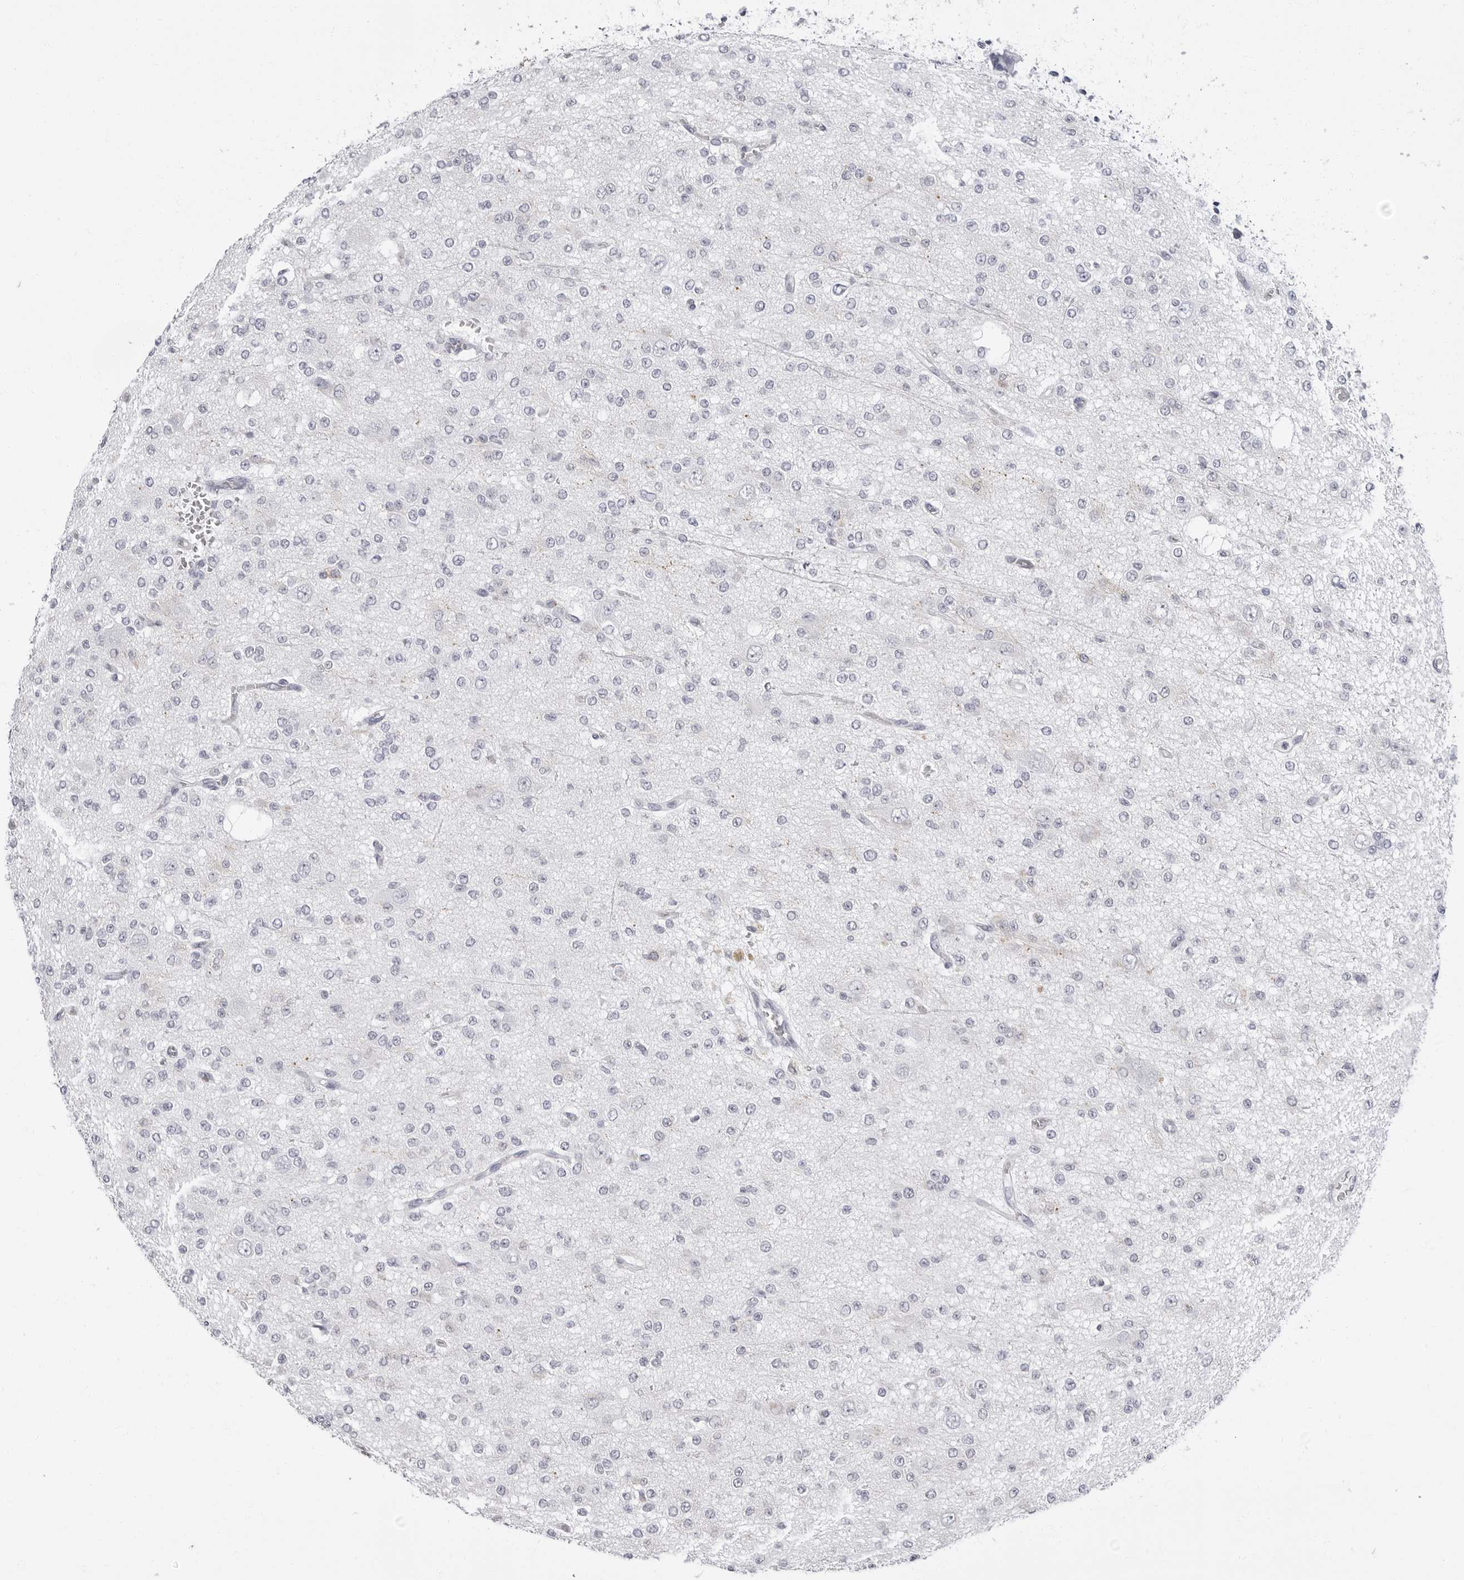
{"staining": {"intensity": "negative", "quantity": "none", "location": "none"}, "tissue": "glioma", "cell_type": "Tumor cells", "image_type": "cancer", "snomed": [{"axis": "morphology", "description": "Glioma, malignant, Low grade"}, {"axis": "topography", "description": "Brain"}], "caption": "Immunohistochemistry (IHC) of glioma displays no positivity in tumor cells.", "gene": "ERICH3", "patient": {"sex": "male", "age": 38}}